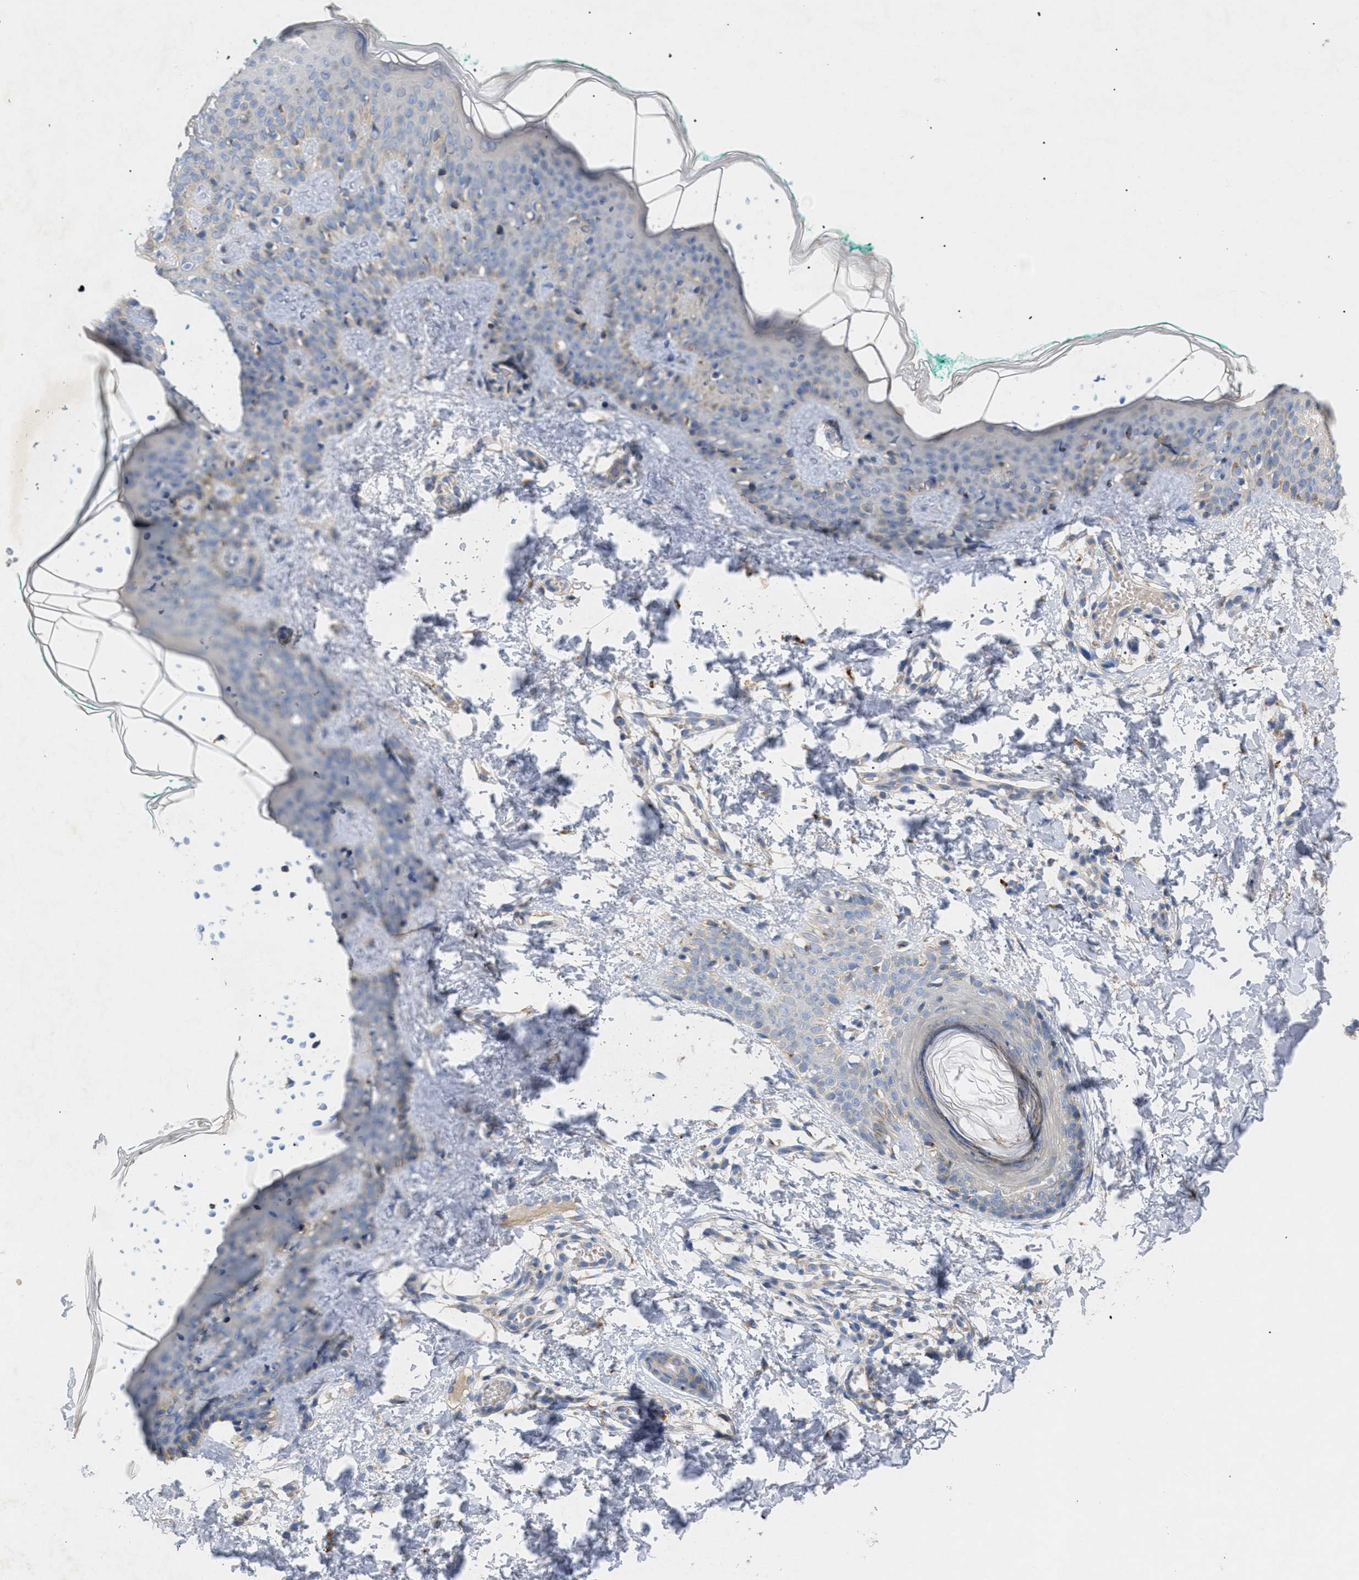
{"staining": {"intensity": "weak", "quantity": ">75%", "location": "cytoplasmic/membranous"}, "tissue": "skin", "cell_type": "Fibroblasts", "image_type": "normal", "snomed": [{"axis": "morphology", "description": "Normal tissue, NOS"}, {"axis": "topography", "description": "Skin"}], "caption": "Approximately >75% of fibroblasts in normal skin show weak cytoplasmic/membranous protein positivity as visualized by brown immunohistochemical staining.", "gene": "SLC50A1", "patient": {"sex": "male", "age": 30}}